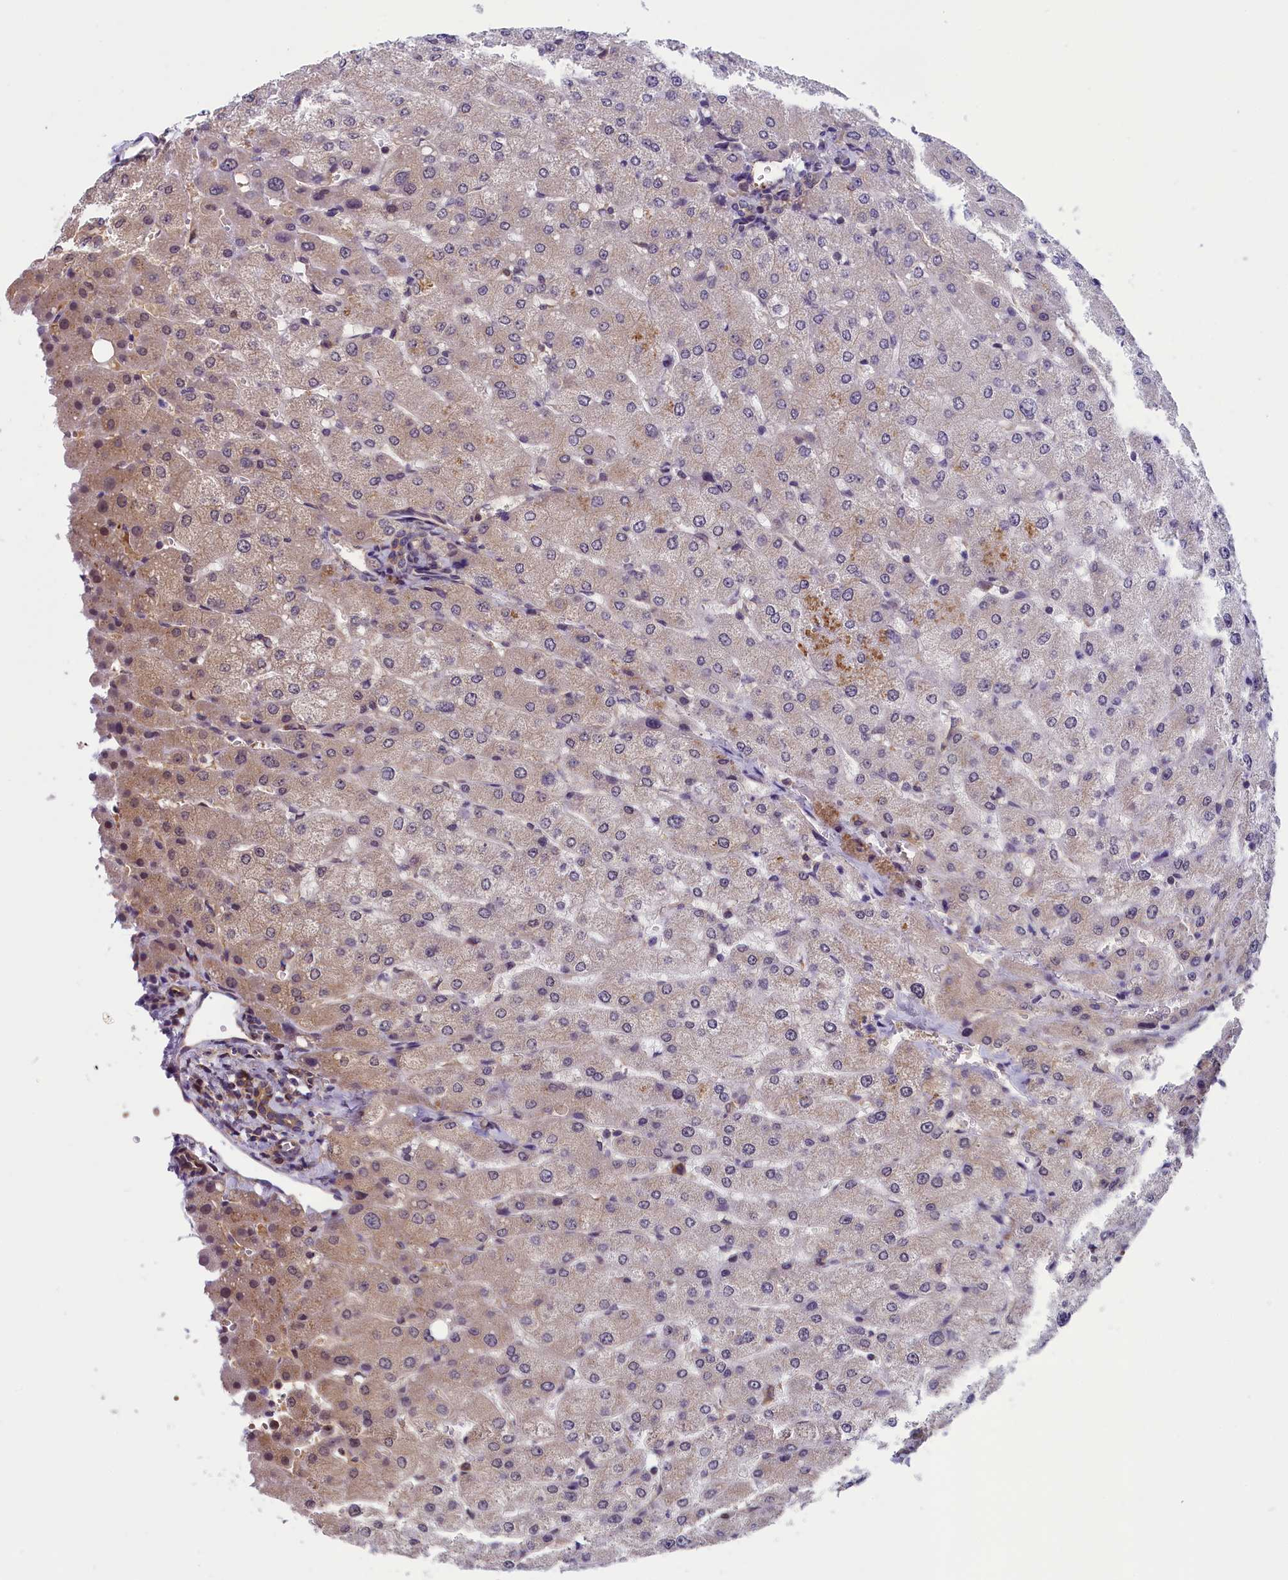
{"staining": {"intensity": "weak", "quantity": "<25%", "location": "cytoplasmic/membranous"}, "tissue": "liver", "cell_type": "Cholangiocytes", "image_type": "normal", "snomed": [{"axis": "morphology", "description": "Normal tissue, NOS"}, {"axis": "topography", "description": "Liver"}], "caption": "Cholangiocytes show no significant protein expression in normal liver. Brightfield microscopy of IHC stained with DAB (brown) and hematoxylin (blue), captured at high magnification.", "gene": "ABCC8", "patient": {"sex": "male", "age": 55}}